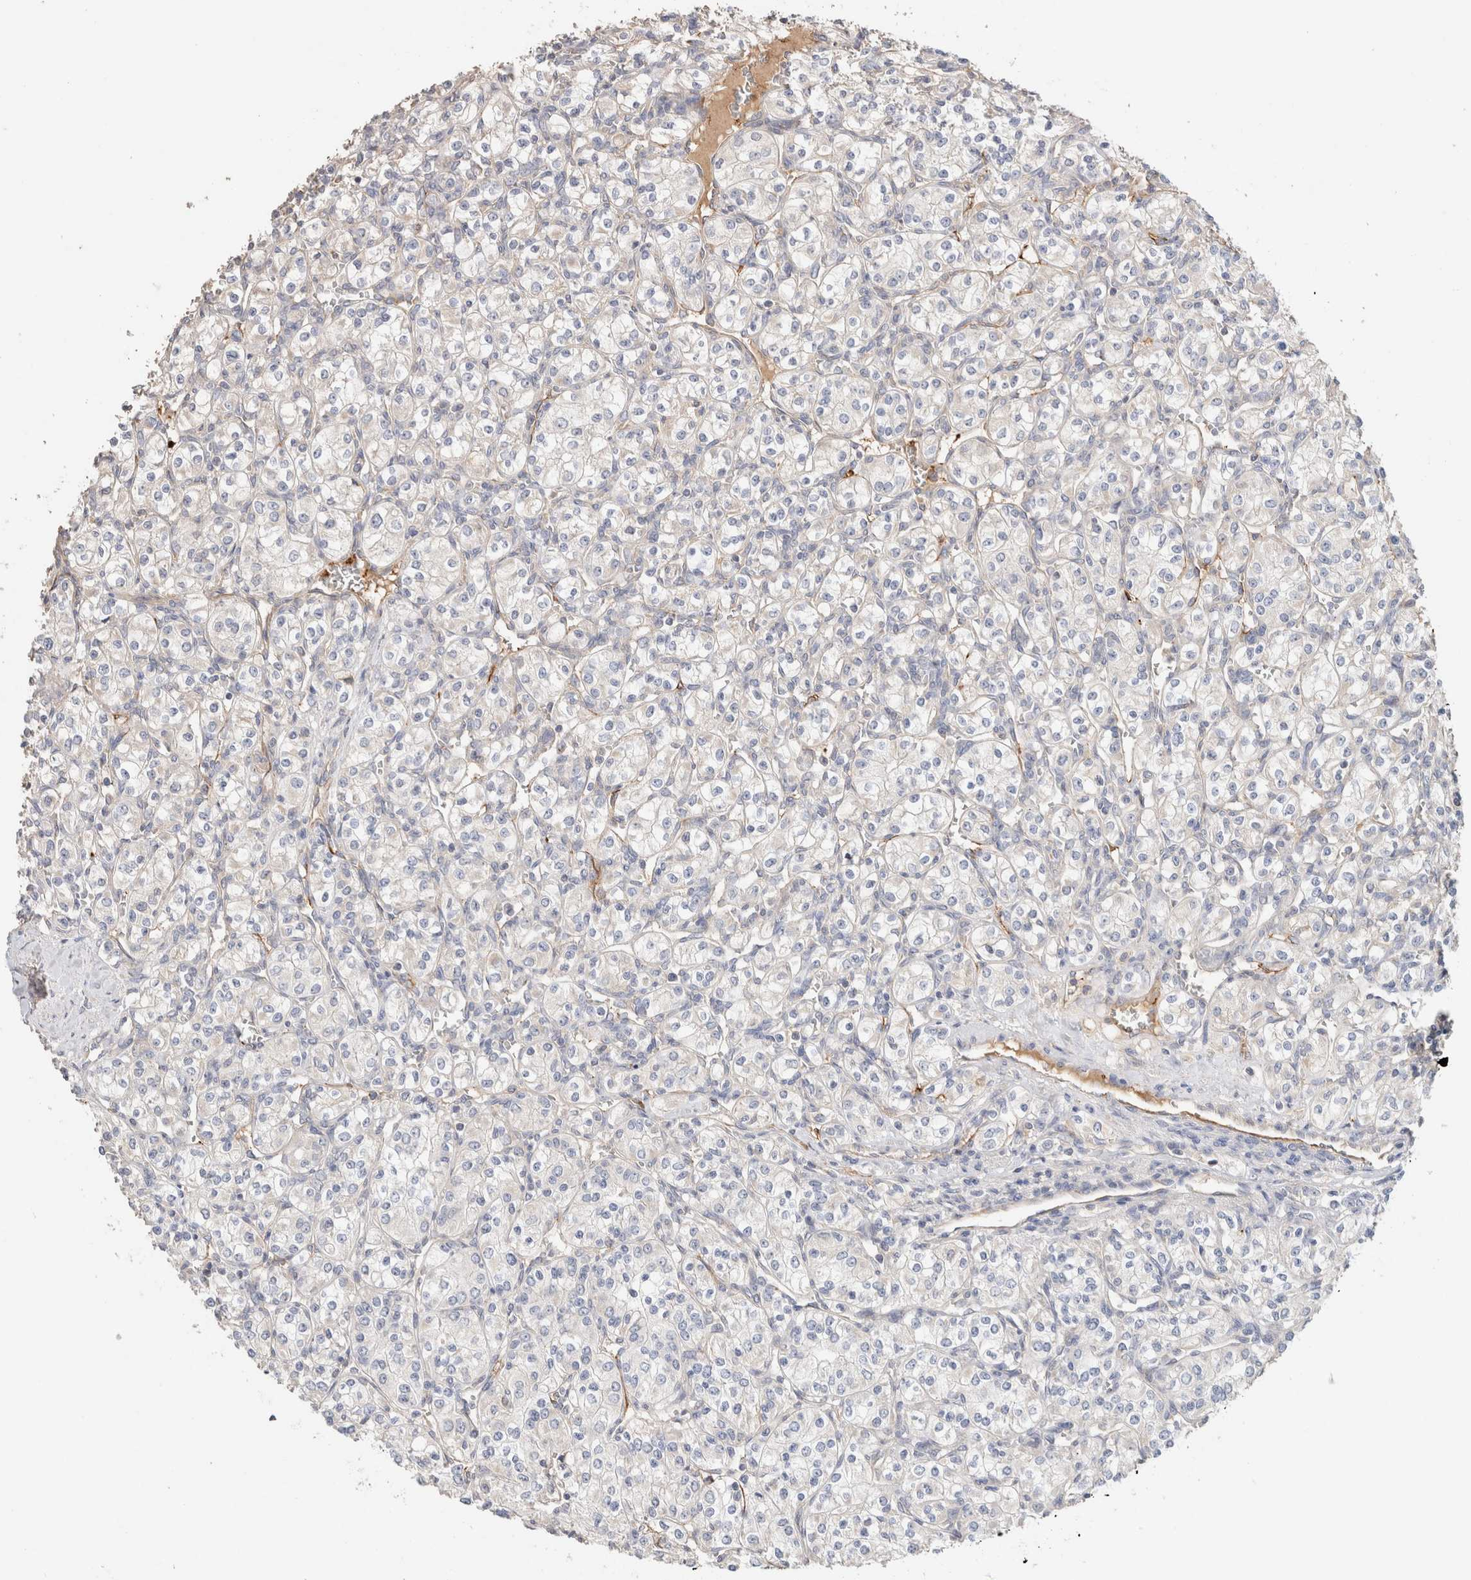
{"staining": {"intensity": "negative", "quantity": "none", "location": "none"}, "tissue": "renal cancer", "cell_type": "Tumor cells", "image_type": "cancer", "snomed": [{"axis": "morphology", "description": "Adenocarcinoma, NOS"}, {"axis": "topography", "description": "Kidney"}], "caption": "Micrograph shows no protein expression in tumor cells of renal adenocarcinoma tissue.", "gene": "PROS1", "patient": {"sex": "male", "age": 77}}